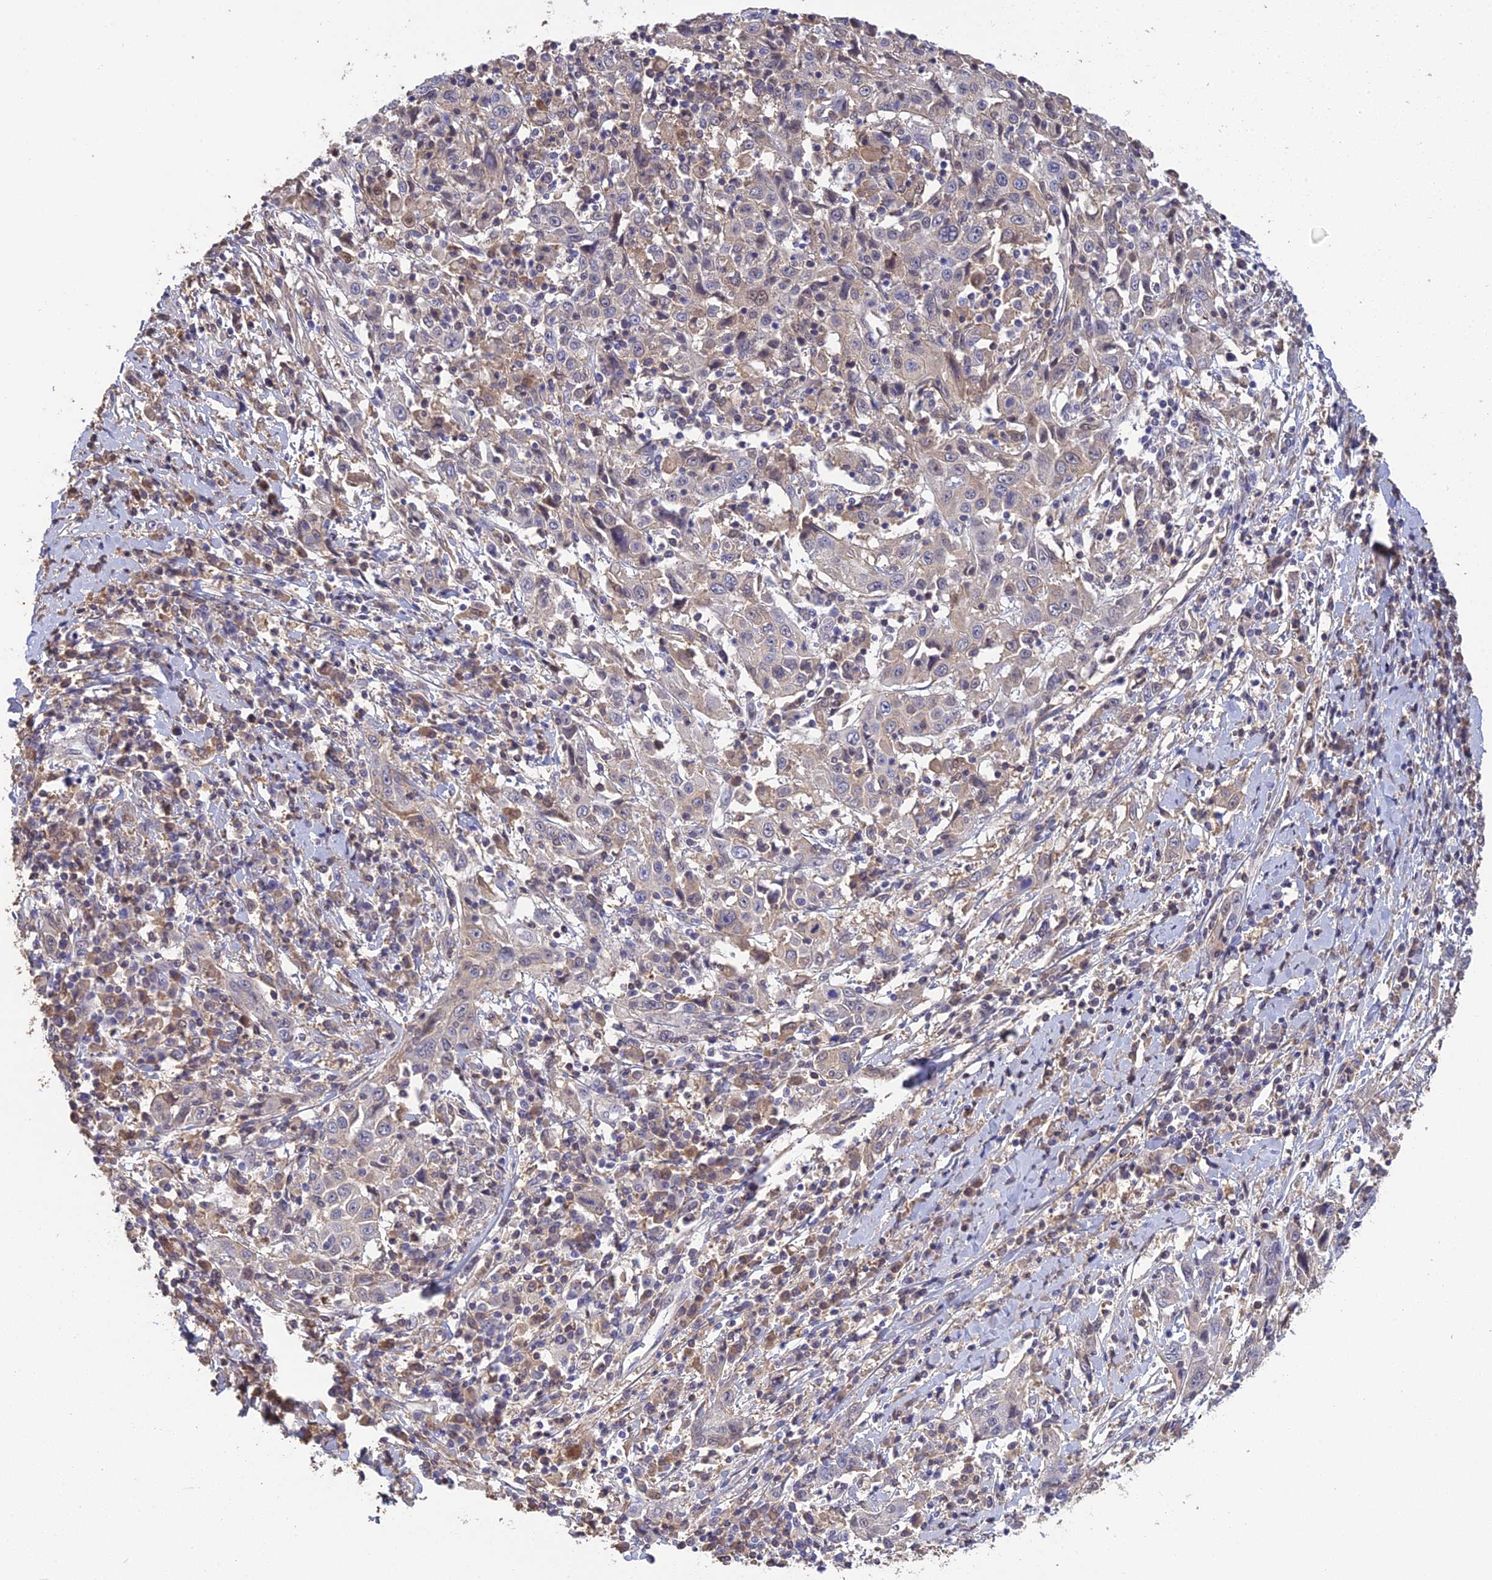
{"staining": {"intensity": "negative", "quantity": "none", "location": "none"}, "tissue": "cervical cancer", "cell_type": "Tumor cells", "image_type": "cancer", "snomed": [{"axis": "morphology", "description": "Squamous cell carcinoma, NOS"}, {"axis": "topography", "description": "Cervix"}], "caption": "Immunohistochemistry (IHC) histopathology image of cervical squamous cell carcinoma stained for a protein (brown), which shows no expression in tumor cells. (DAB (3,3'-diaminobenzidine) immunohistochemistry visualized using brightfield microscopy, high magnification).", "gene": "PZP", "patient": {"sex": "female", "age": 46}}